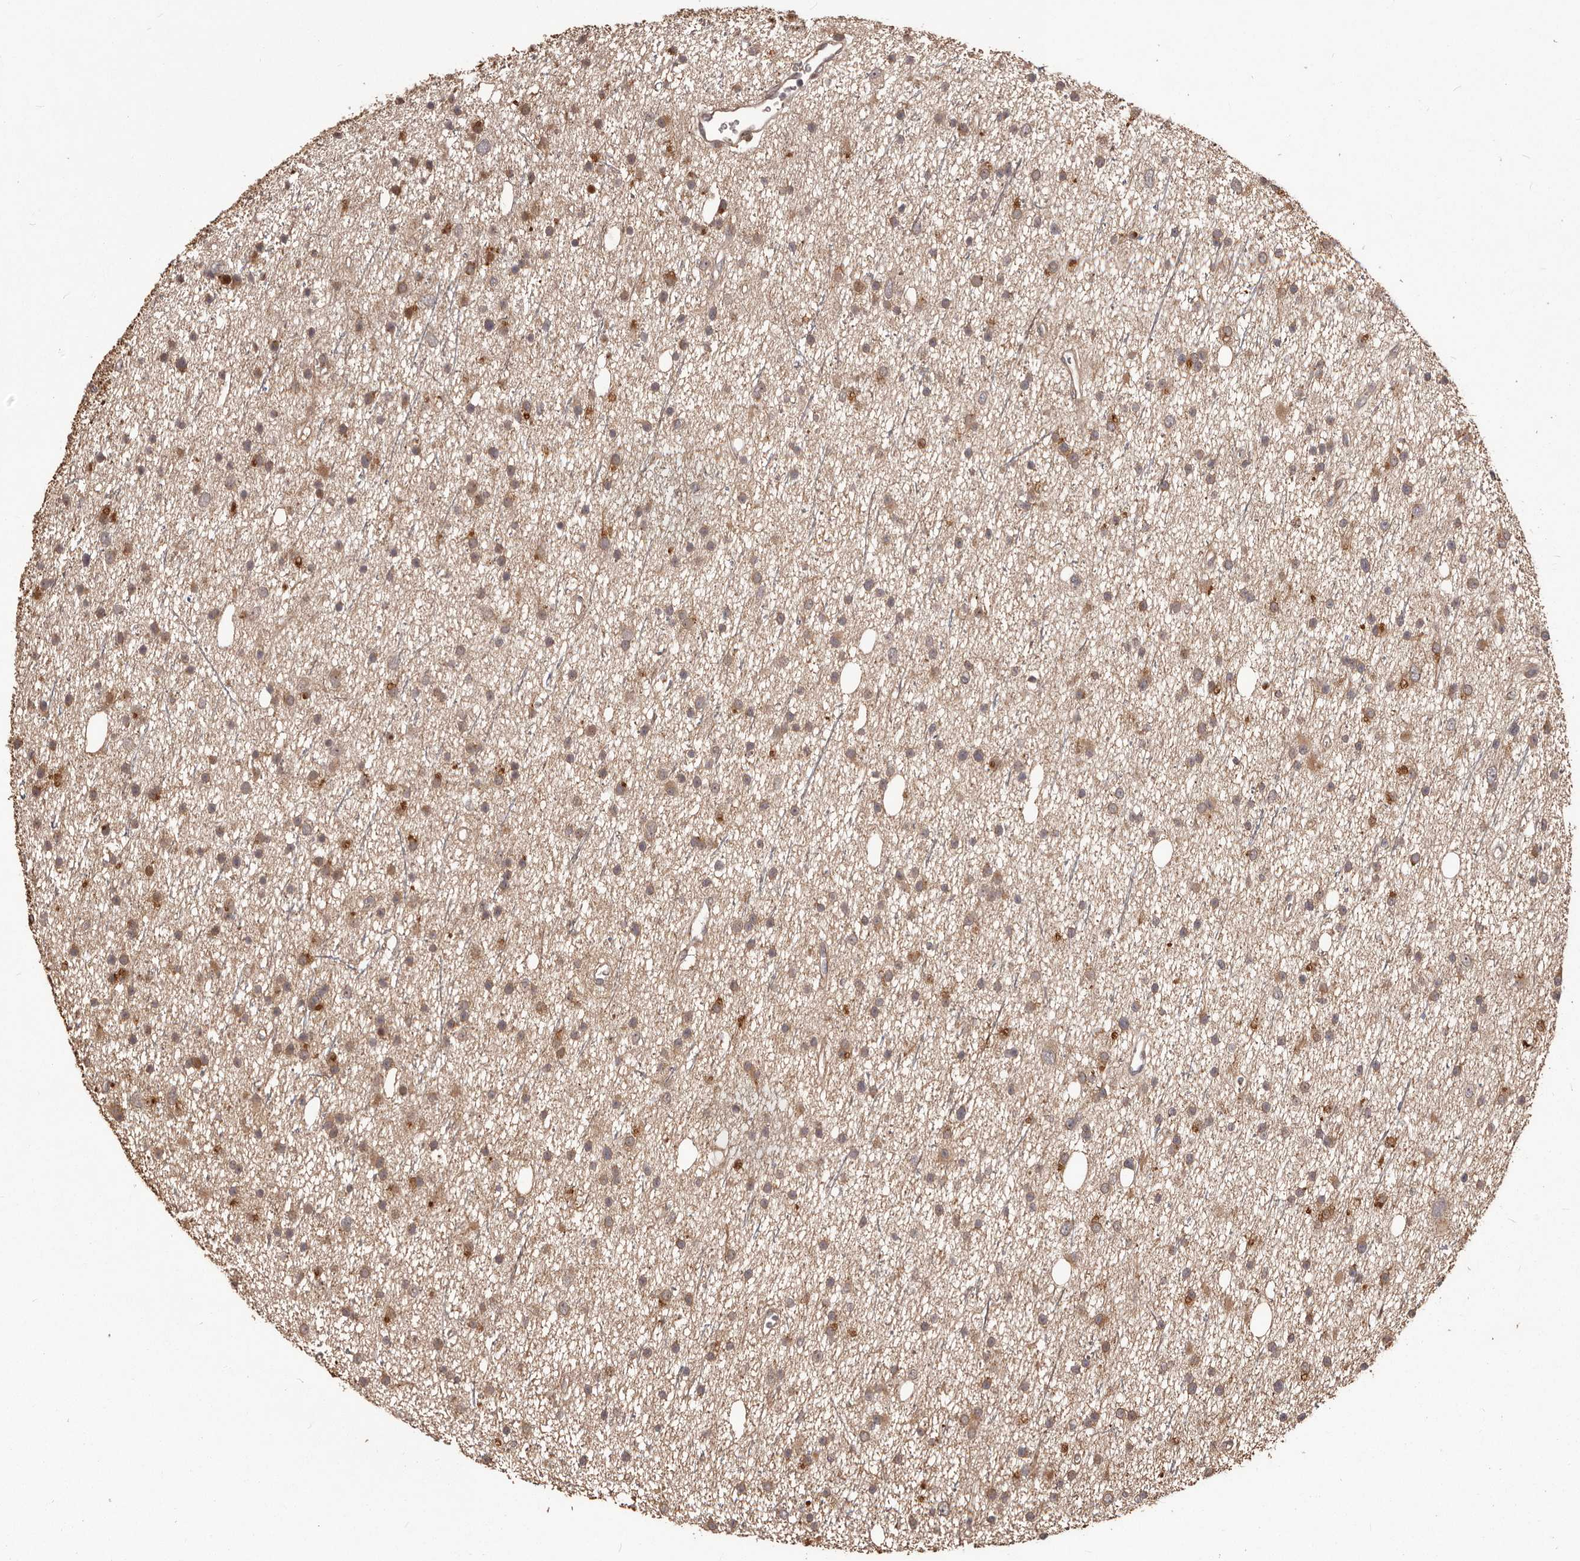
{"staining": {"intensity": "moderate", "quantity": ">75%", "location": "cytoplasmic/membranous"}, "tissue": "glioma", "cell_type": "Tumor cells", "image_type": "cancer", "snomed": [{"axis": "morphology", "description": "Glioma, malignant, Low grade"}, {"axis": "topography", "description": "Cerebral cortex"}], "caption": "High-magnification brightfield microscopy of glioma stained with DAB (3,3'-diaminobenzidine) (brown) and counterstained with hematoxylin (blue). tumor cells exhibit moderate cytoplasmic/membranous positivity is identified in about>75% of cells.", "gene": "MTO1", "patient": {"sex": "female", "age": 39}}